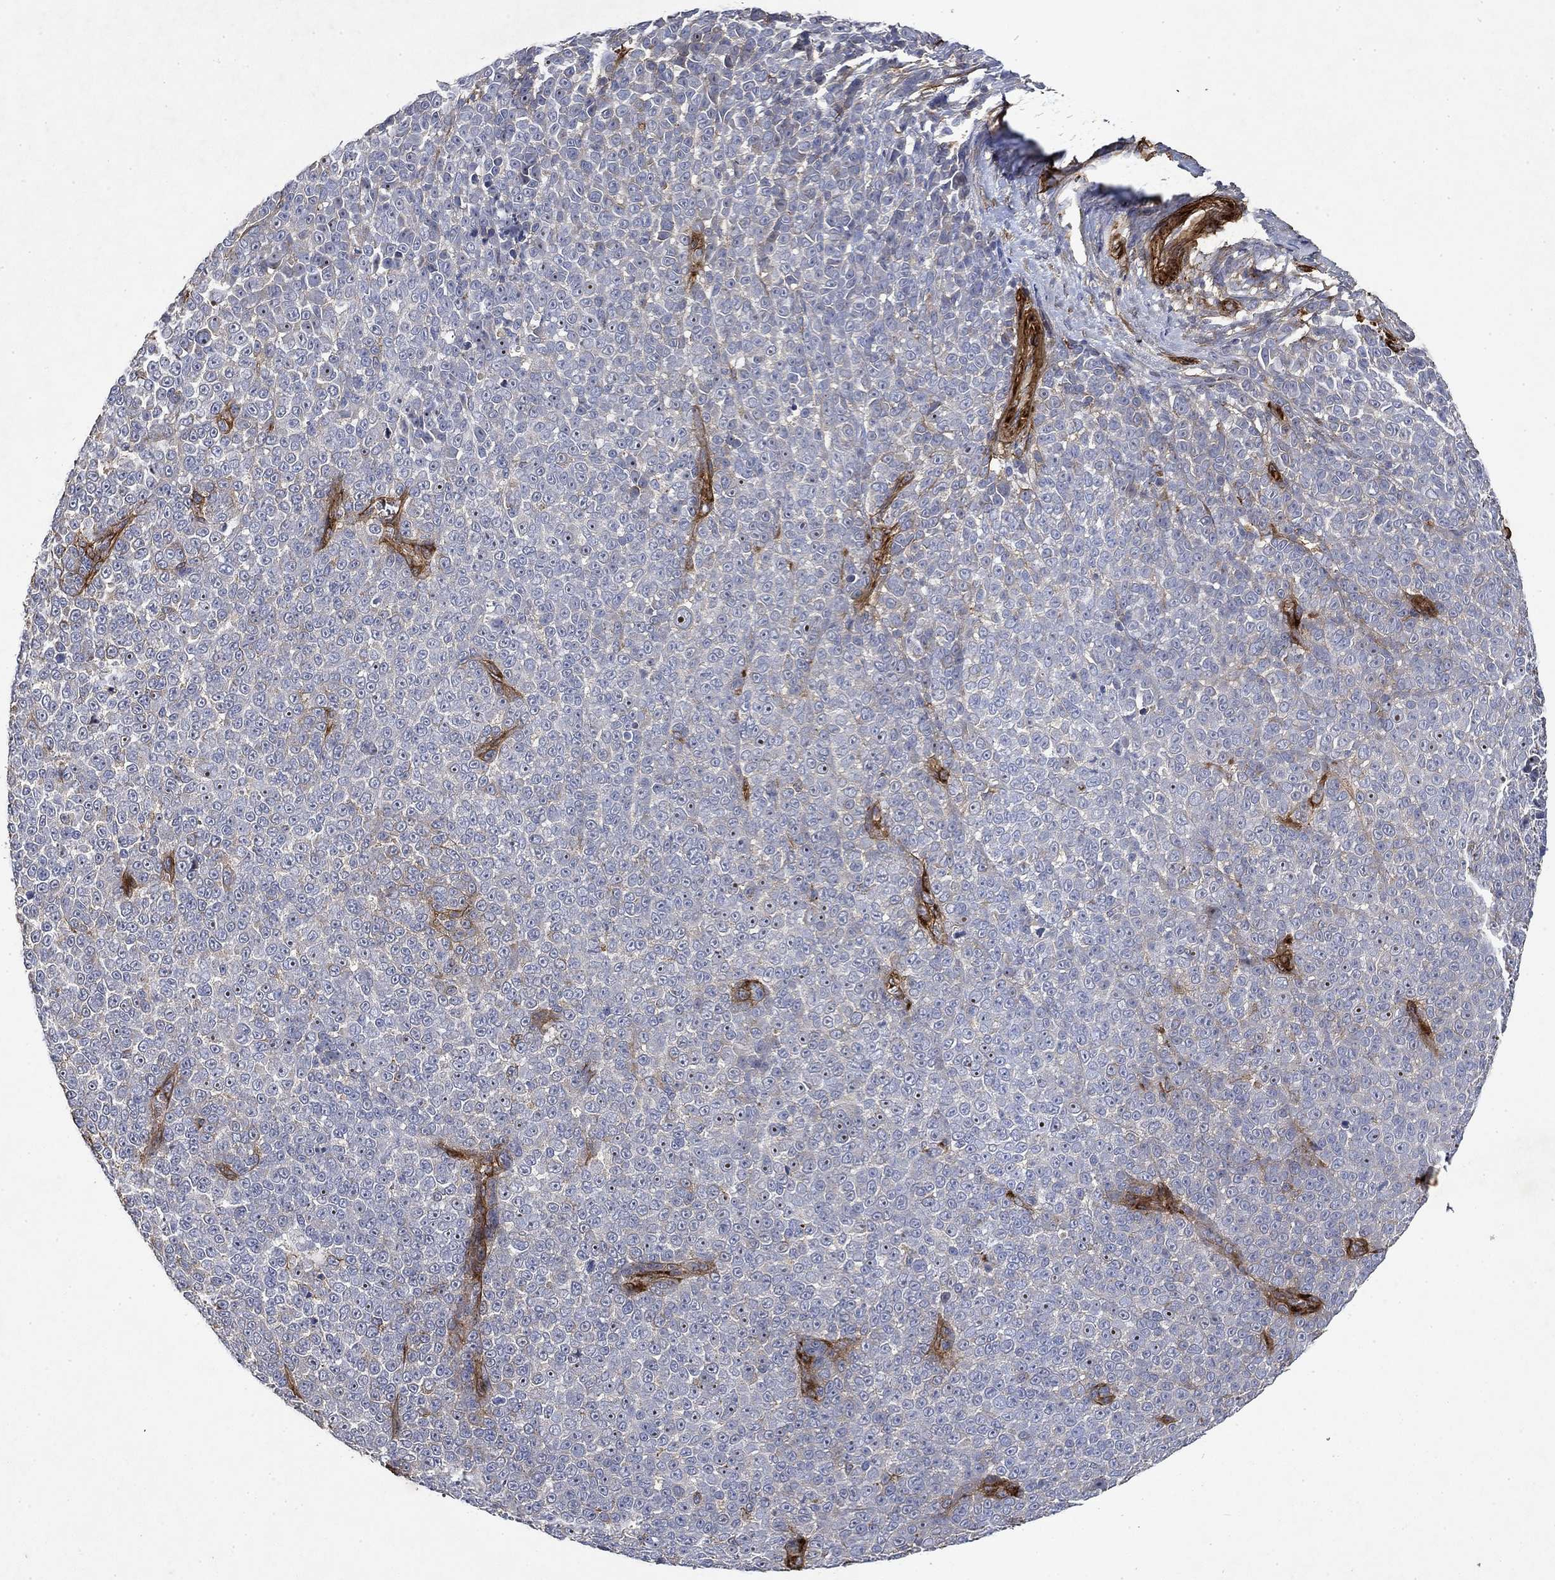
{"staining": {"intensity": "negative", "quantity": "none", "location": "none"}, "tissue": "melanoma", "cell_type": "Tumor cells", "image_type": "cancer", "snomed": [{"axis": "morphology", "description": "Malignant melanoma, NOS"}, {"axis": "topography", "description": "Skin"}], "caption": "Melanoma stained for a protein using IHC reveals no expression tumor cells.", "gene": "COL4A2", "patient": {"sex": "female", "age": 95}}